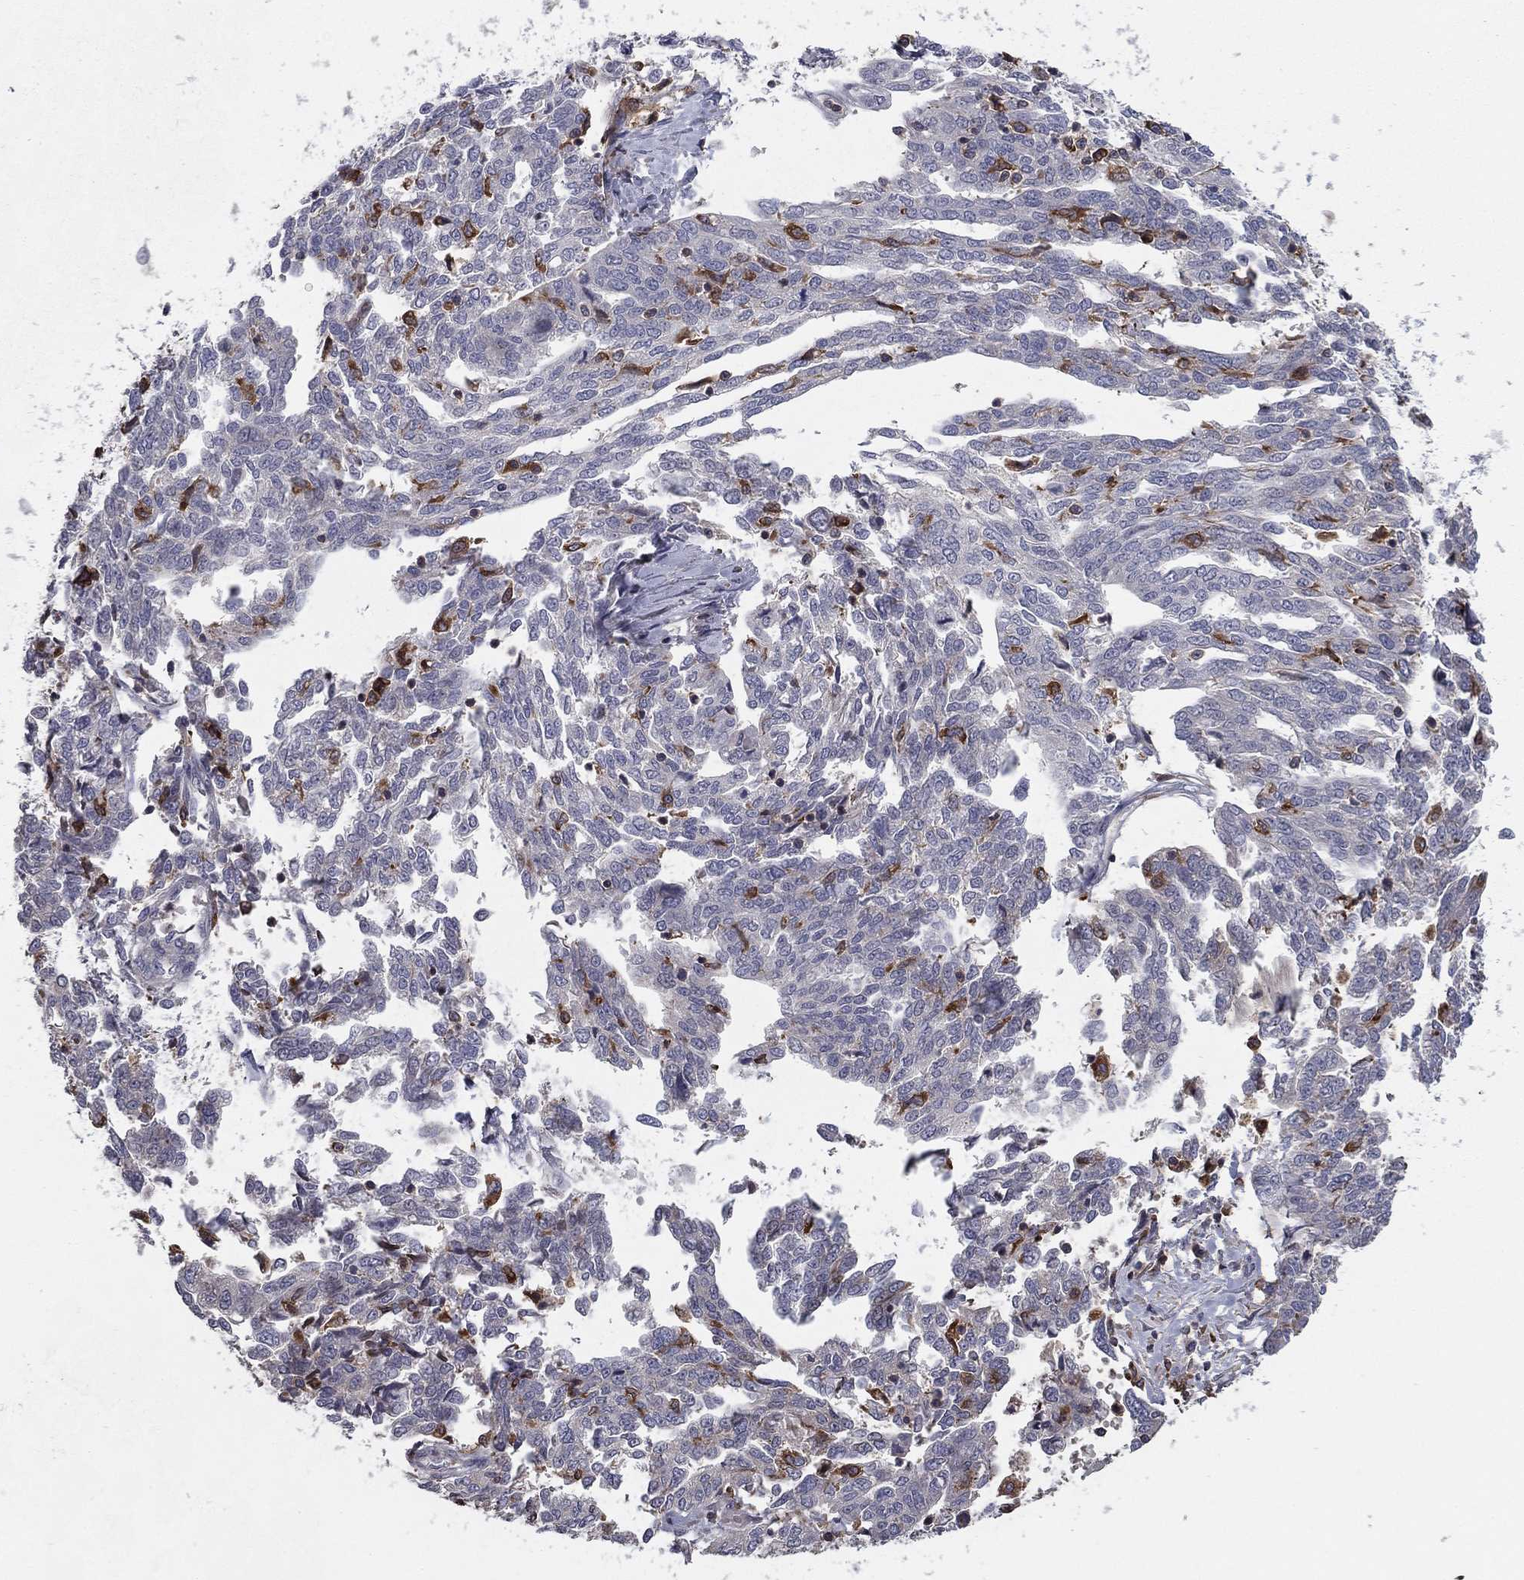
{"staining": {"intensity": "negative", "quantity": "none", "location": "none"}, "tissue": "ovarian cancer", "cell_type": "Tumor cells", "image_type": "cancer", "snomed": [{"axis": "morphology", "description": "Cystadenocarcinoma, serous, NOS"}, {"axis": "topography", "description": "Ovary"}], "caption": "The image reveals no staining of tumor cells in ovarian serous cystadenocarcinoma.", "gene": "PLCB2", "patient": {"sex": "female", "age": 67}}